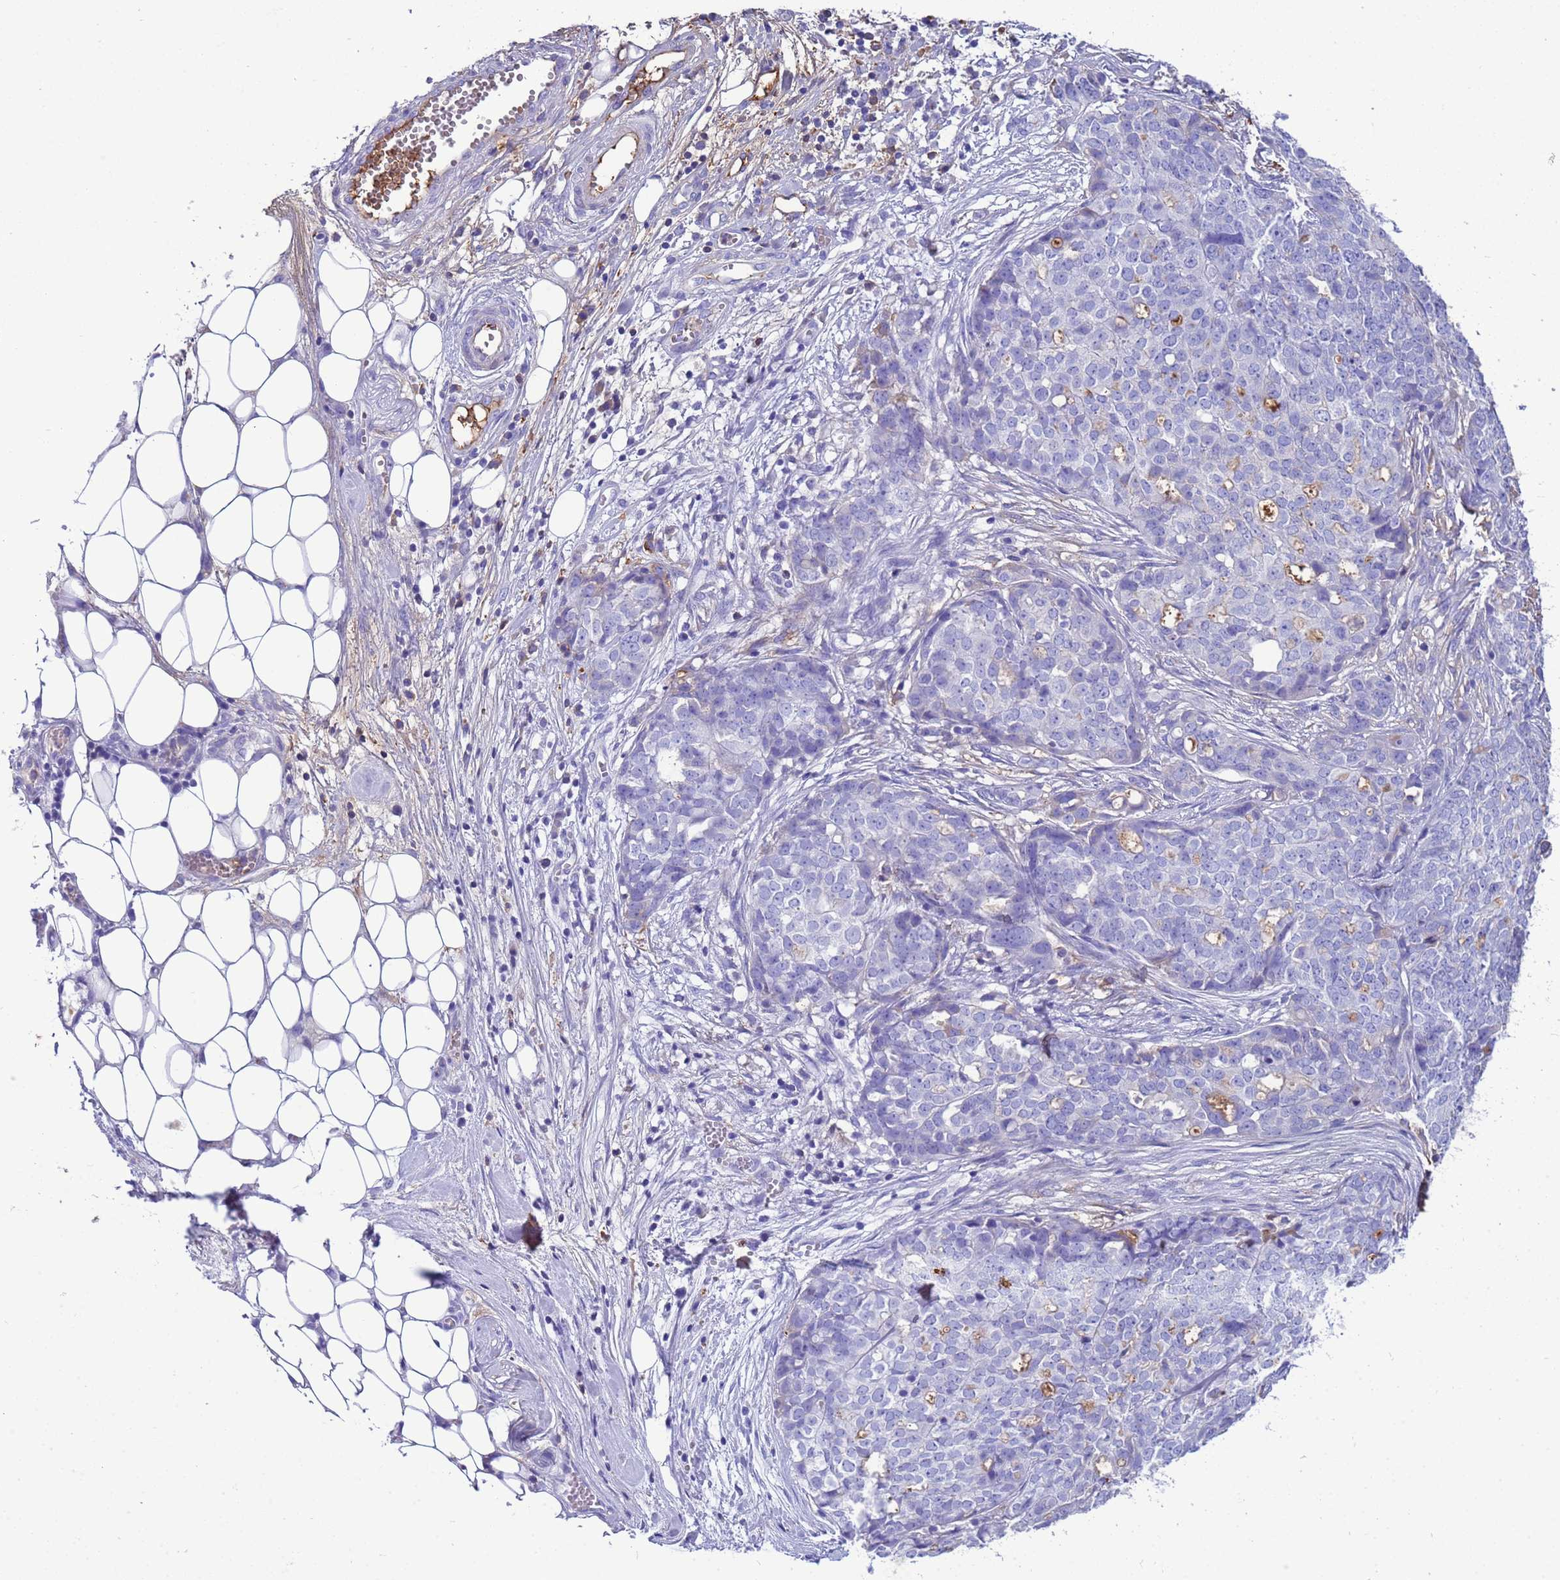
{"staining": {"intensity": "negative", "quantity": "none", "location": "none"}, "tissue": "ovarian cancer", "cell_type": "Tumor cells", "image_type": "cancer", "snomed": [{"axis": "morphology", "description": "Cystadenocarcinoma, serous, NOS"}, {"axis": "topography", "description": "Soft tissue"}, {"axis": "topography", "description": "Ovary"}], "caption": "DAB immunohistochemical staining of human serous cystadenocarcinoma (ovarian) demonstrates no significant expression in tumor cells.", "gene": "H1-7", "patient": {"sex": "female", "age": 57}}